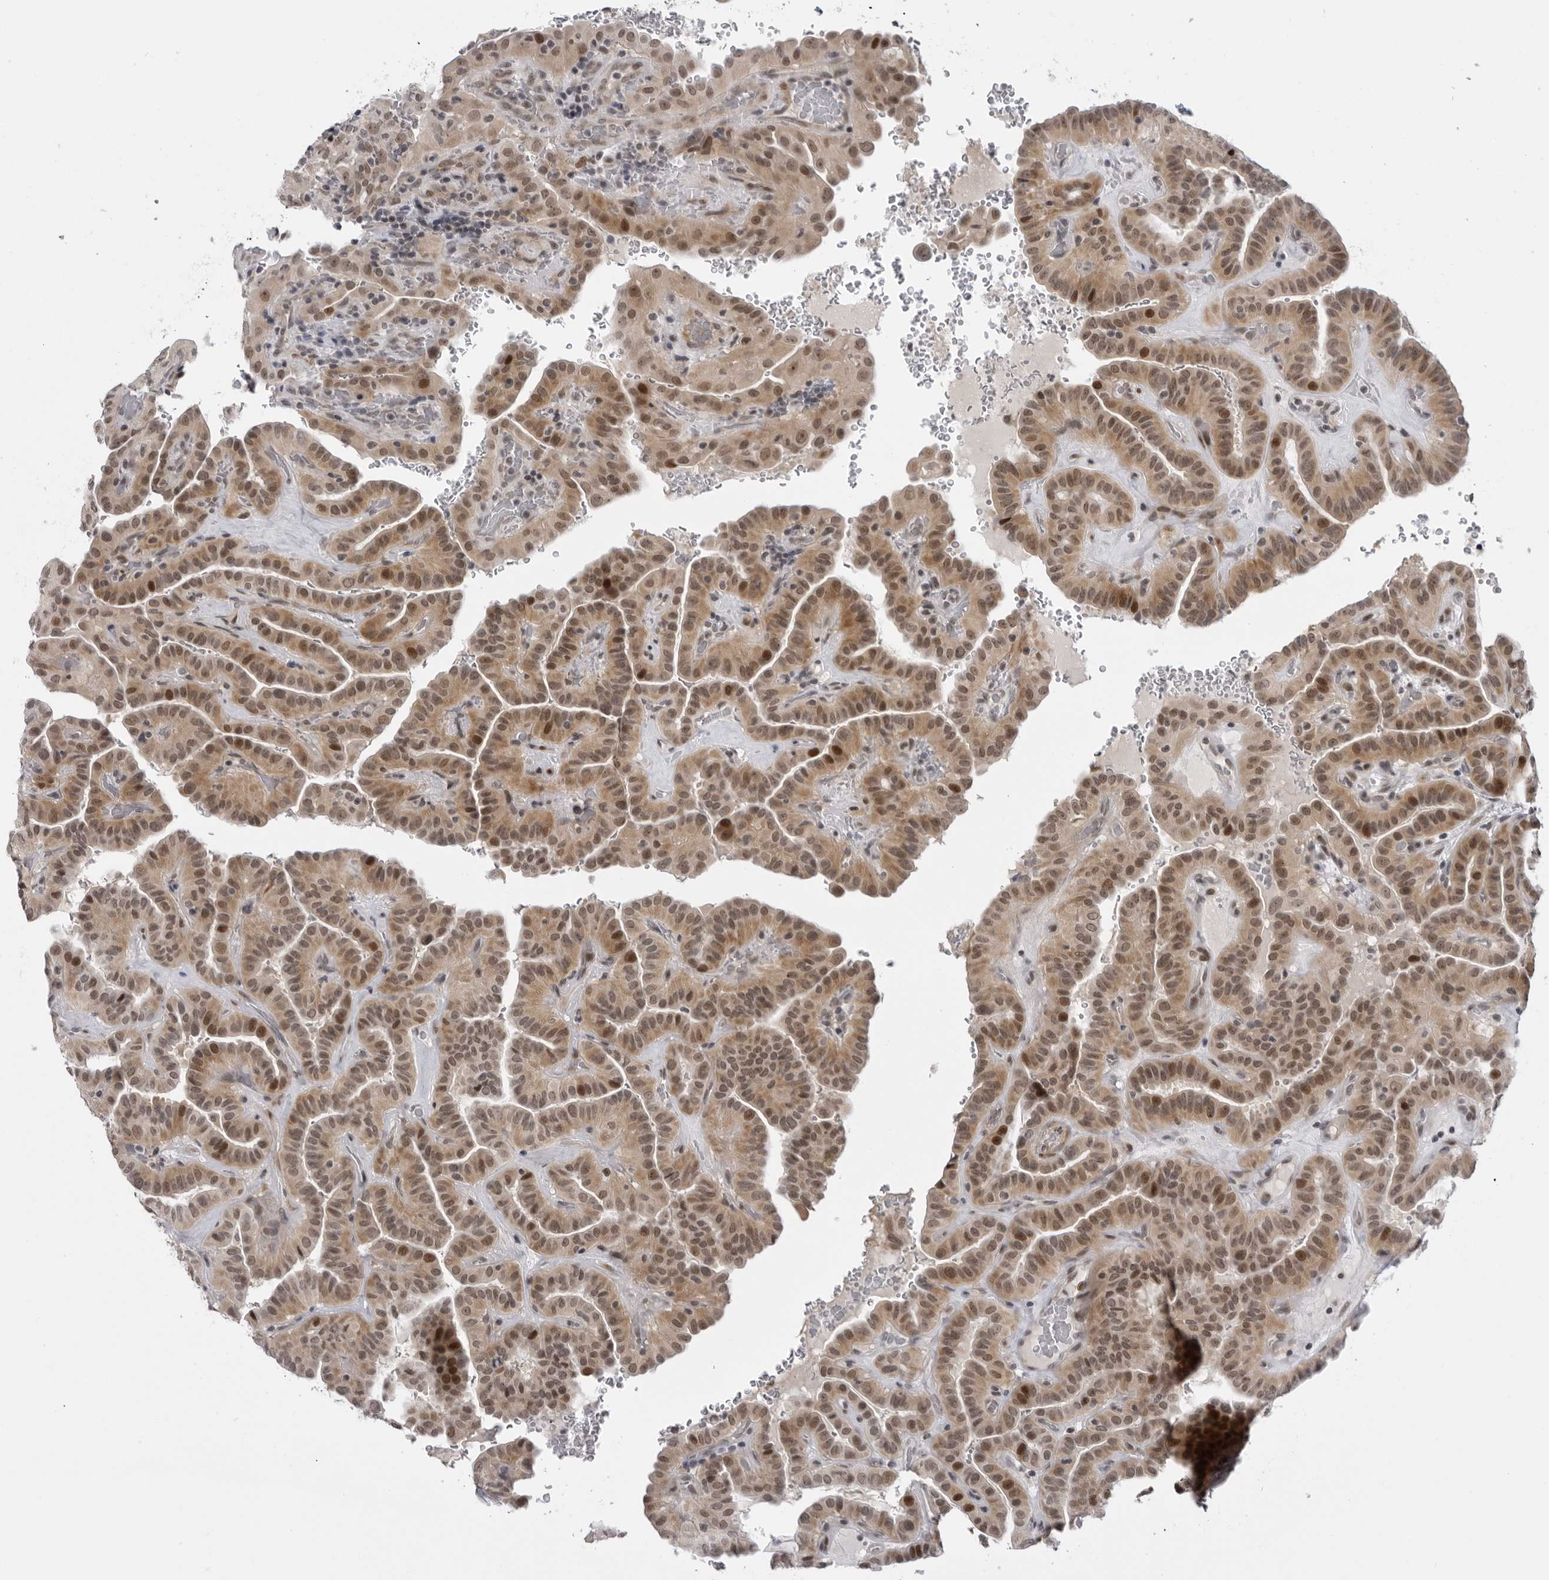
{"staining": {"intensity": "moderate", "quantity": ">75%", "location": "cytoplasmic/membranous,nuclear"}, "tissue": "thyroid cancer", "cell_type": "Tumor cells", "image_type": "cancer", "snomed": [{"axis": "morphology", "description": "Papillary adenocarcinoma, NOS"}, {"axis": "topography", "description": "Thyroid gland"}], "caption": "Immunohistochemistry histopathology image of neoplastic tissue: human papillary adenocarcinoma (thyroid) stained using immunohistochemistry (IHC) exhibits medium levels of moderate protein expression localized specifically in the cytoplasmic/membranous and nuclear of tumor cells, appearing as a cytoplasmic/membranous and nuclear brown color.", "gene": "ALPK2", "patient": {"sex": "male", "age": 77}}